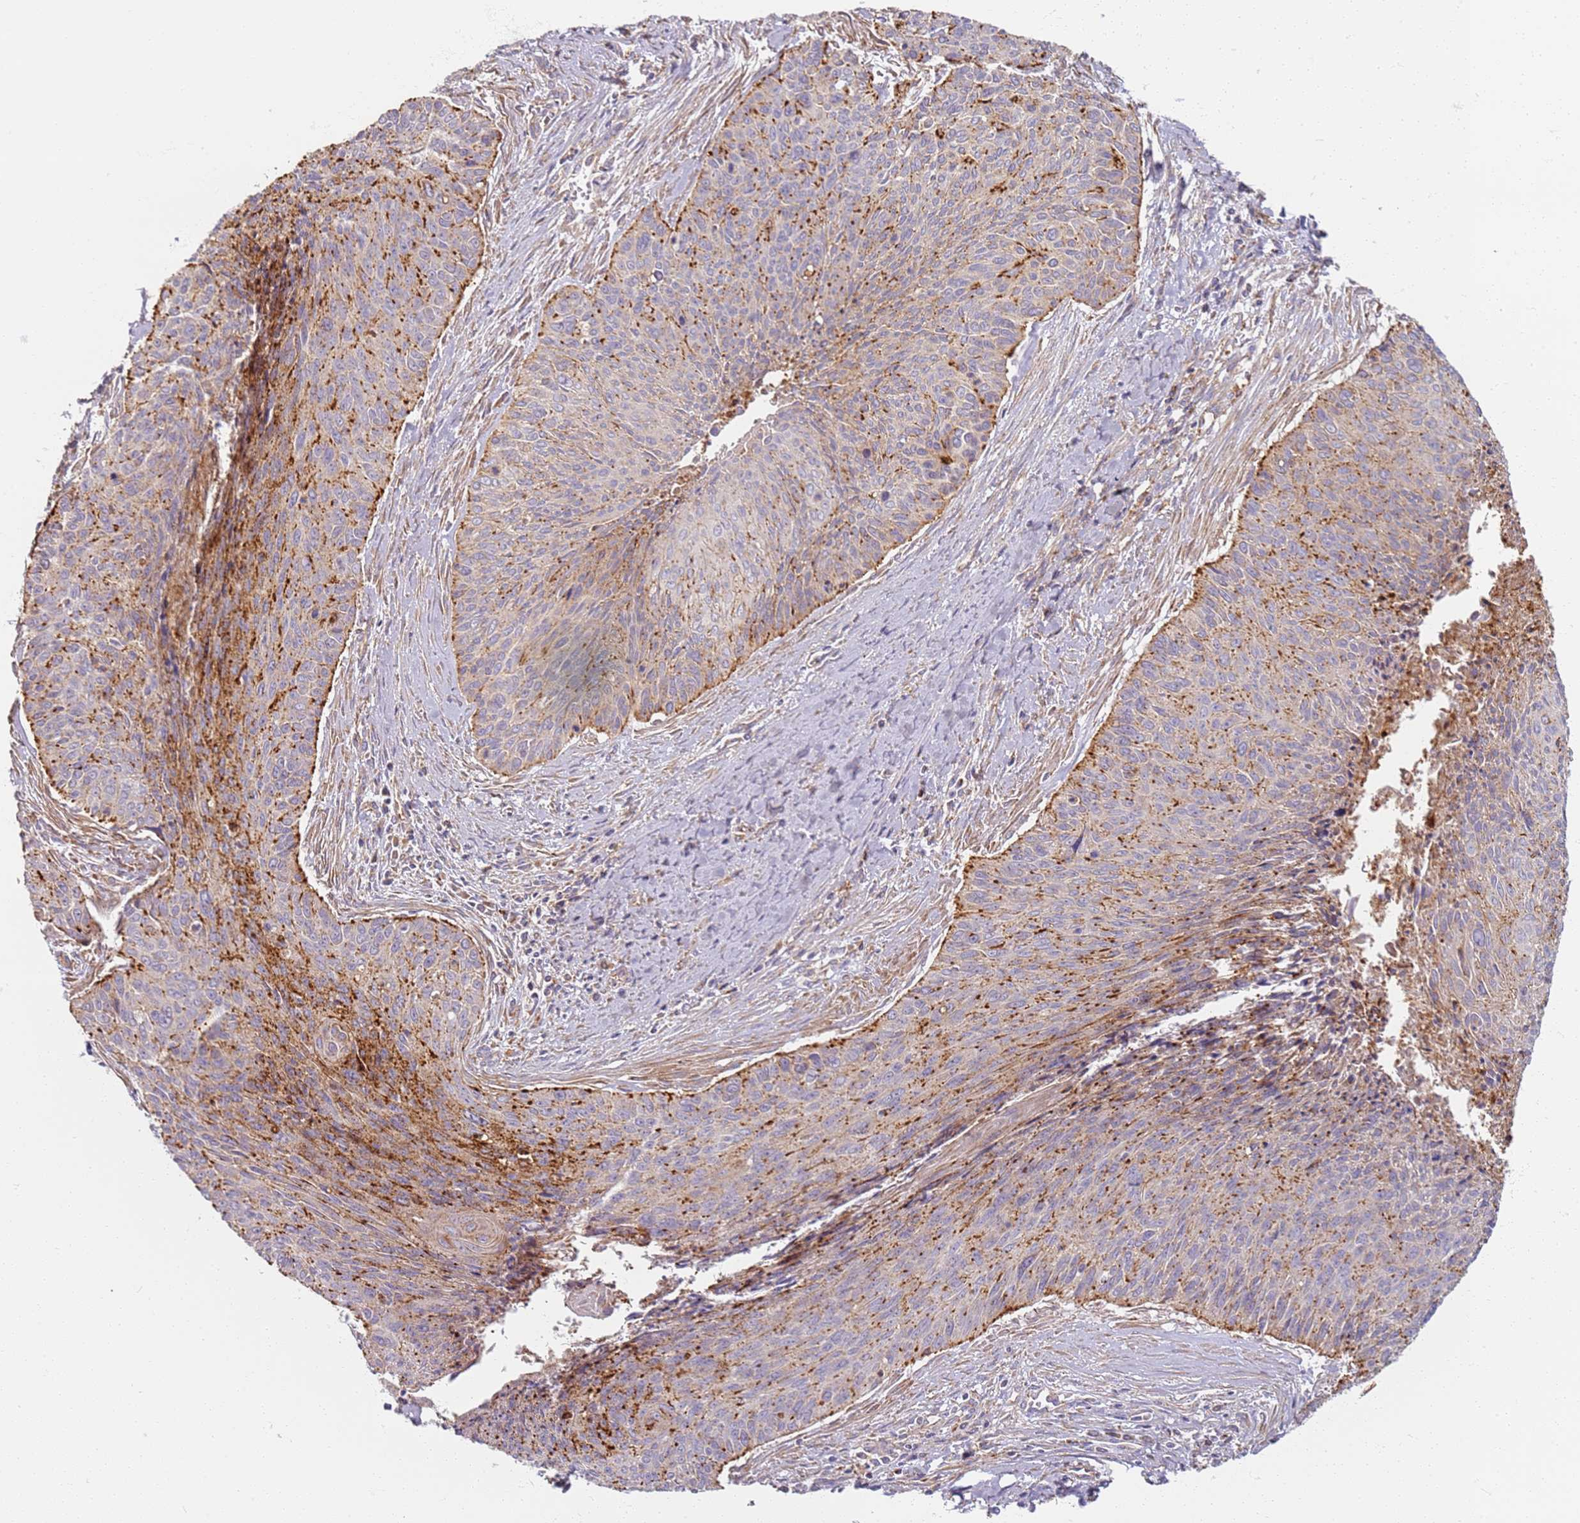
{"staining": {"intensity": "moderate", "quantity": "25%-75%", "location": "cytoplasmic/membranous"}, "tissue": "cervical cancer", "cell_type": "Tumor cells", "image_type": "cancer", "snomed": [{"axis": "morphology", "description": "Squamous cell carcinoma, NOS"}, {"axis": "topography", "description": "Cervix"}], "caption": "Brown immunohistochemical staining in squamous cell carcinoma (cervical) demonstrates moderate cytoplasmic/membranous staining in approximately 25%-75% of tumor cells.", "gene": "PROKR2", "patient": {"sex": "female", "age": 55}}